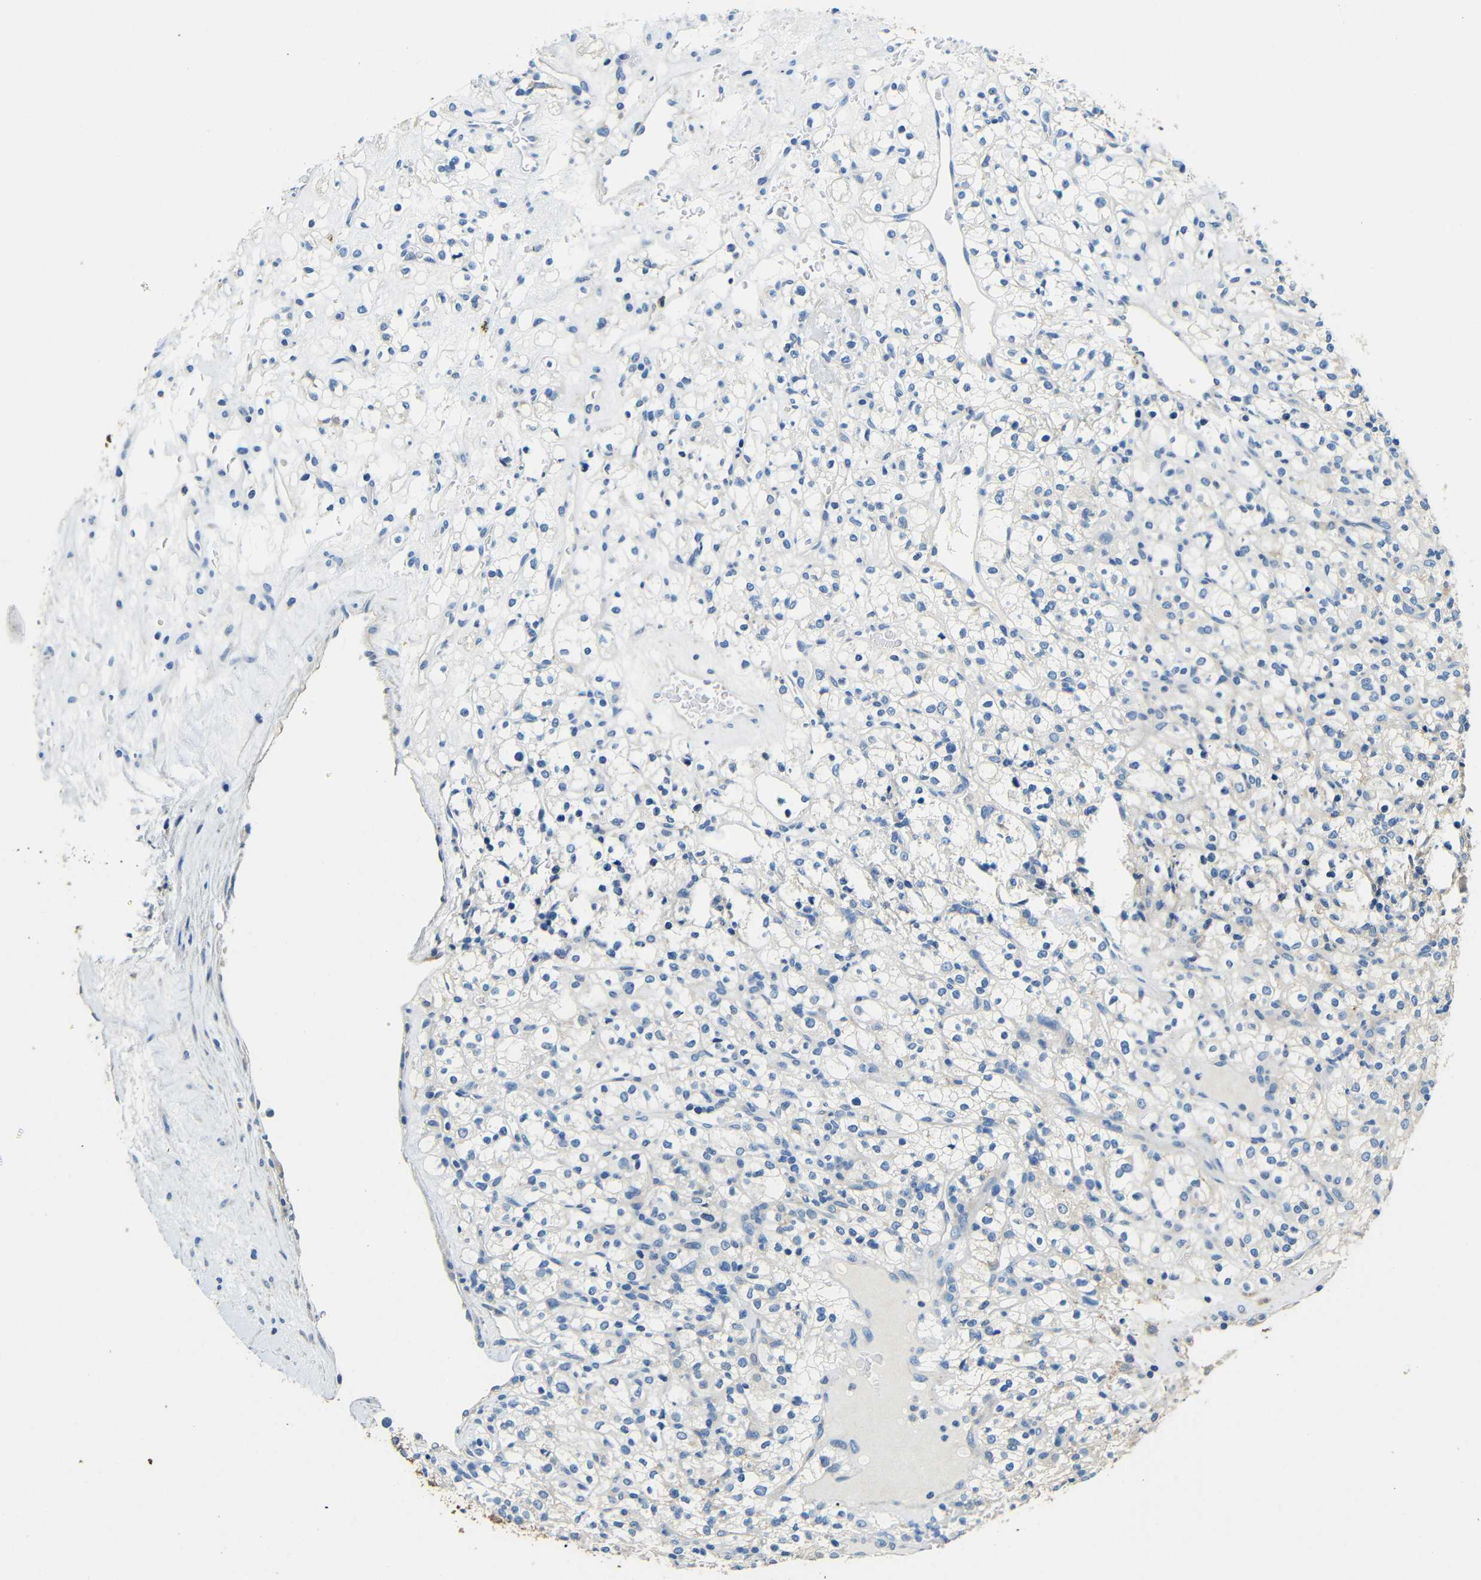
{"staining": {"intensity": "negative", "quantity": "none", "location": "none"}, "tissue": "renal cancer", "cell_type": "Tumor cells", "image_type": "cancer", "snomed": [{"axis": "morphology", "description": "Normal tissue, NOS"}, {"axis": "morphology", "description": "Adenocarcinoma, NOS"}, {"axis": "topography", "description": "Kidney"}], "caption": "Immunohistochemical staining of human adenocarcinoma (renal) exhibits no significant expression in tumor cells.", "gene": "FMO5", "patient": {"sex": "female", "age": 72}}